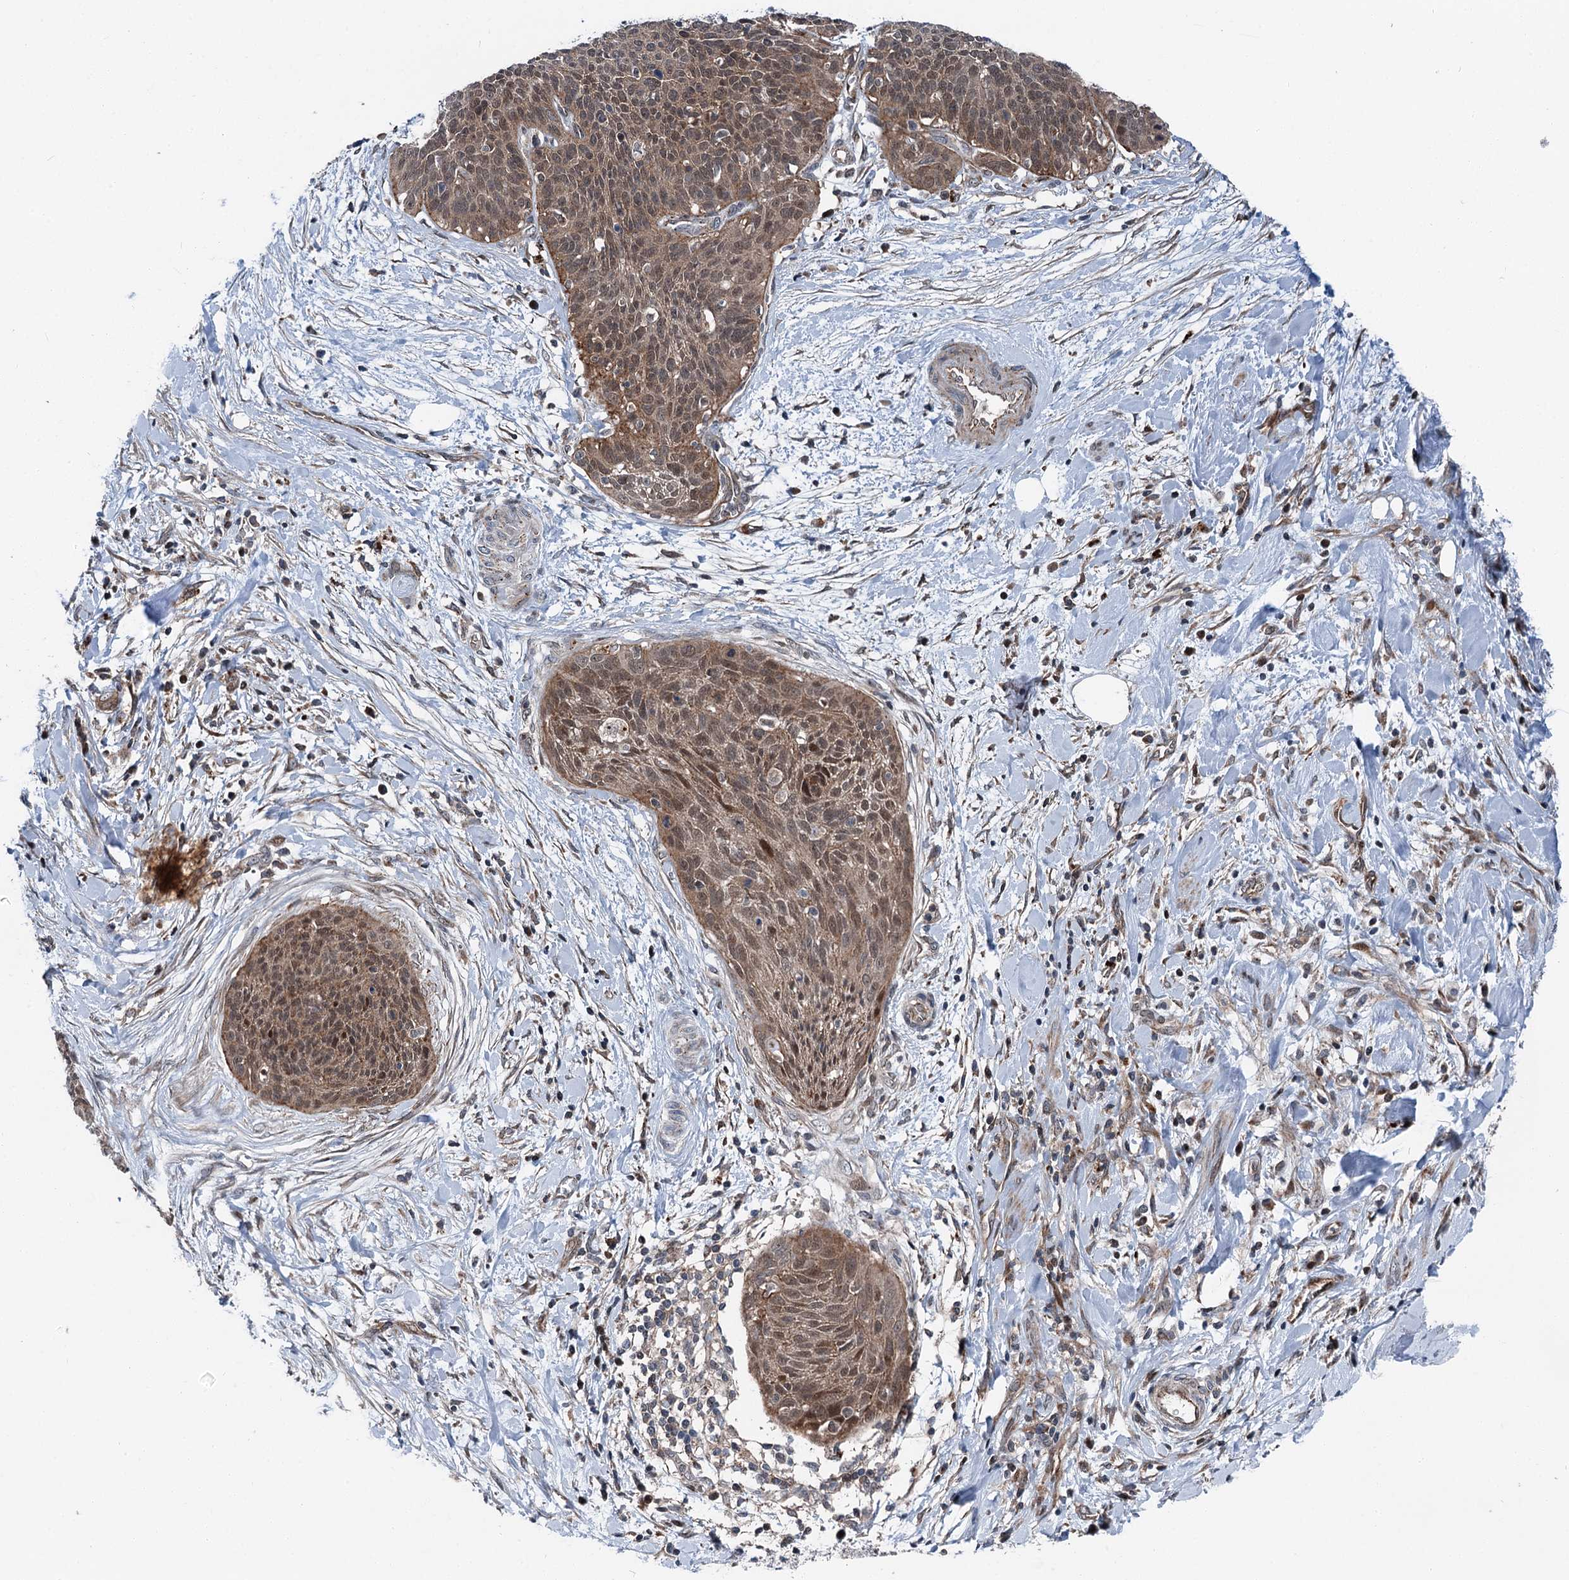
{"staining": {"intensity": "moderate", "quantity": "25%-75%", "location": "cytoplasmic/membranous,nuclear"}, "tissue": "cervical cancer", "cell_type": "Tumor cells", "image_type": "cancer", "snomed": [{"axis": "morphology", "description": "Squamous cell carcinoma, NOS"}, {"axis": "topography", "description": "Cervix"}], "caption": "Tumor cells demonstrate moderate cytoplasmic/membranous and nuclear expression in approximately 25%-75% of cells in squamous cell carcinoma (cervical). Using DAB (brown) and hematoxylin (blue) stains, captured at high magnification using brightfield microscopy.", "gene": "POLR1D", "patient": {"sex": "female", "age": 55}}